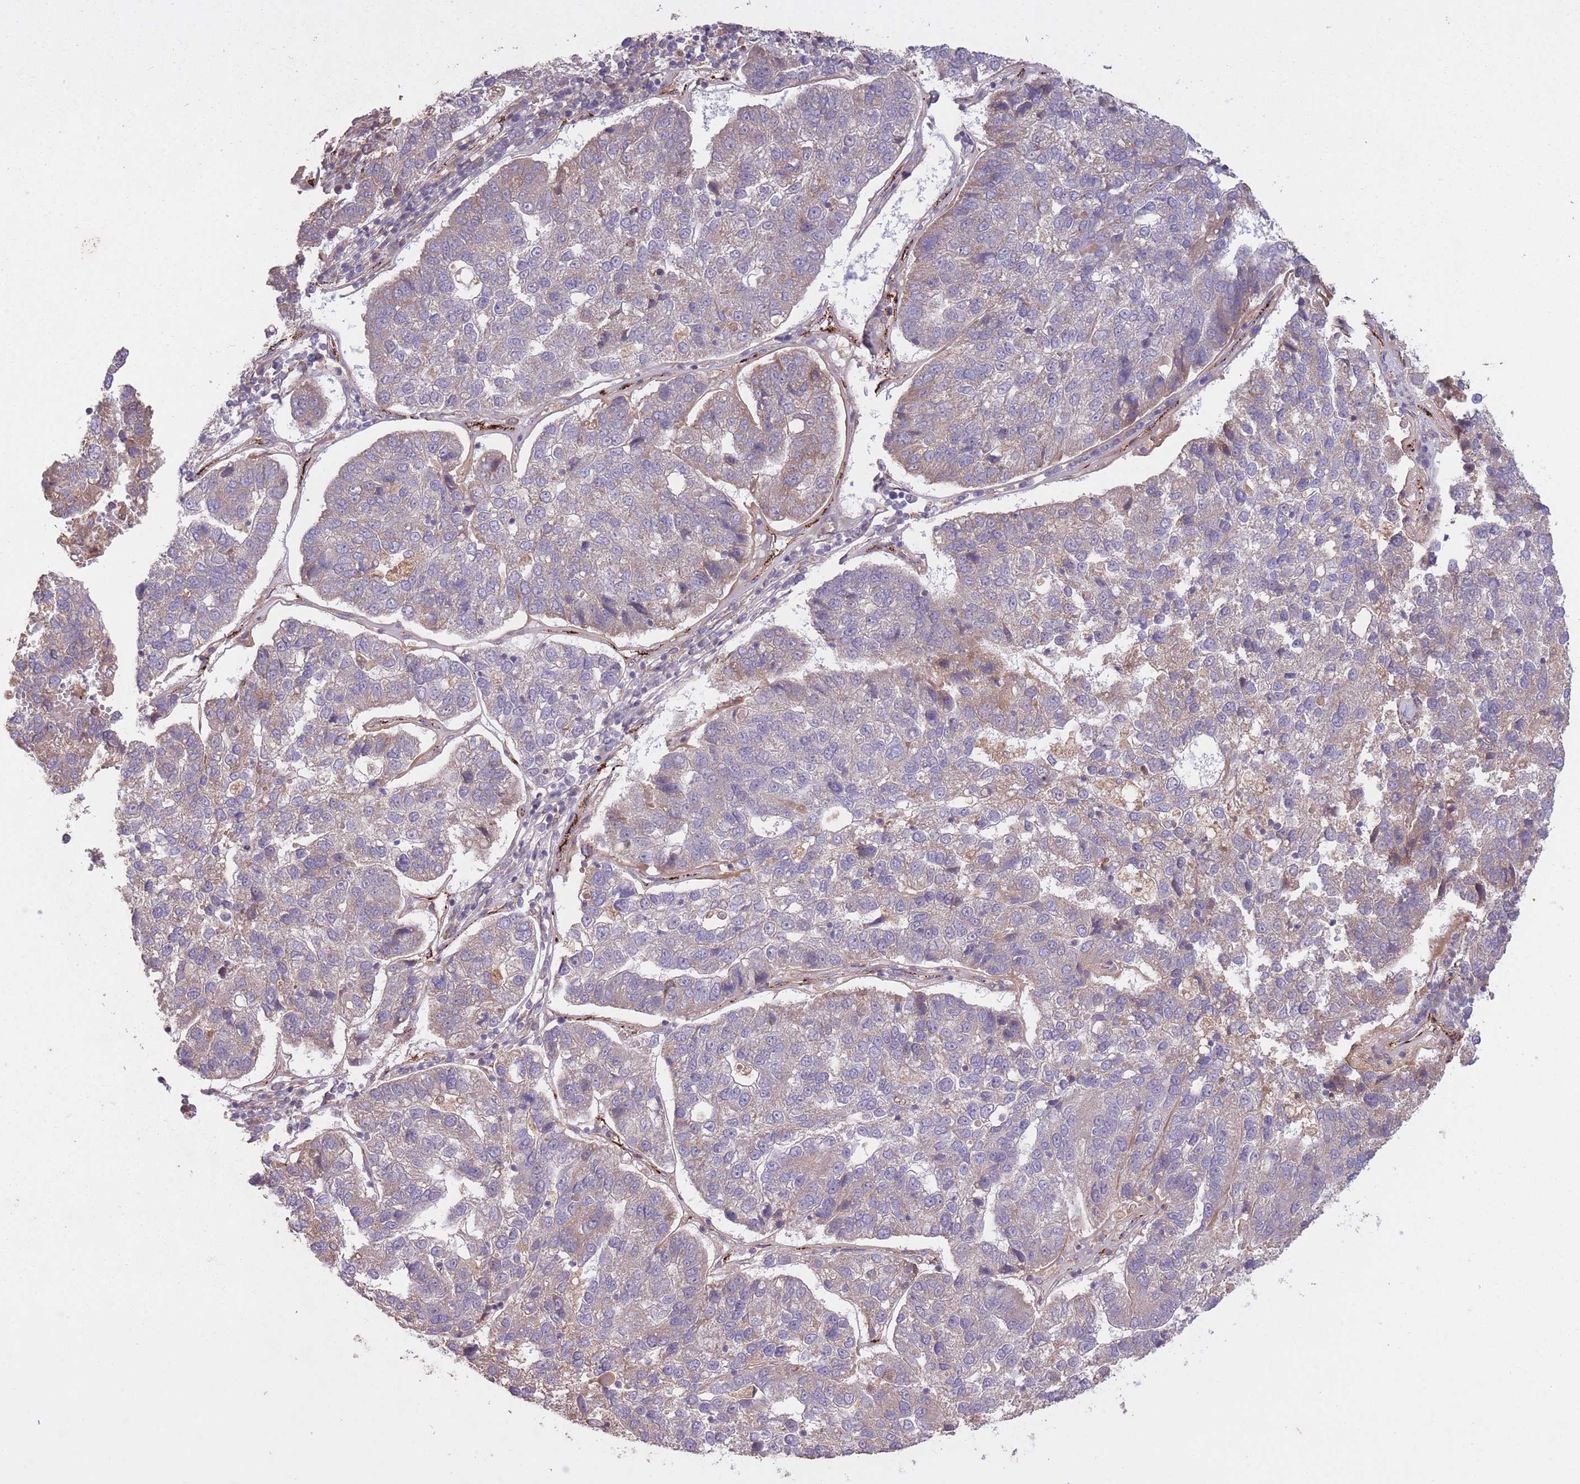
{"staining": {"intensity": "weak", "quantity": "<25%", "location": "cytoplasmic/membranous"}, "tissue": "pancreatic cancer", "cell_type": "Tumor cells", "image_type": "cancer", "snomed": [{"axis": "morphology", "description": "Adenocarcinoma, NOS"}, {"axis": "topography", "description": "Pancreas"}], "caption": "There is no significant staining in tumor cells of pancreatic cancer.", "gene": "CISH", "patient": {"sex": "female", "age": 61}}